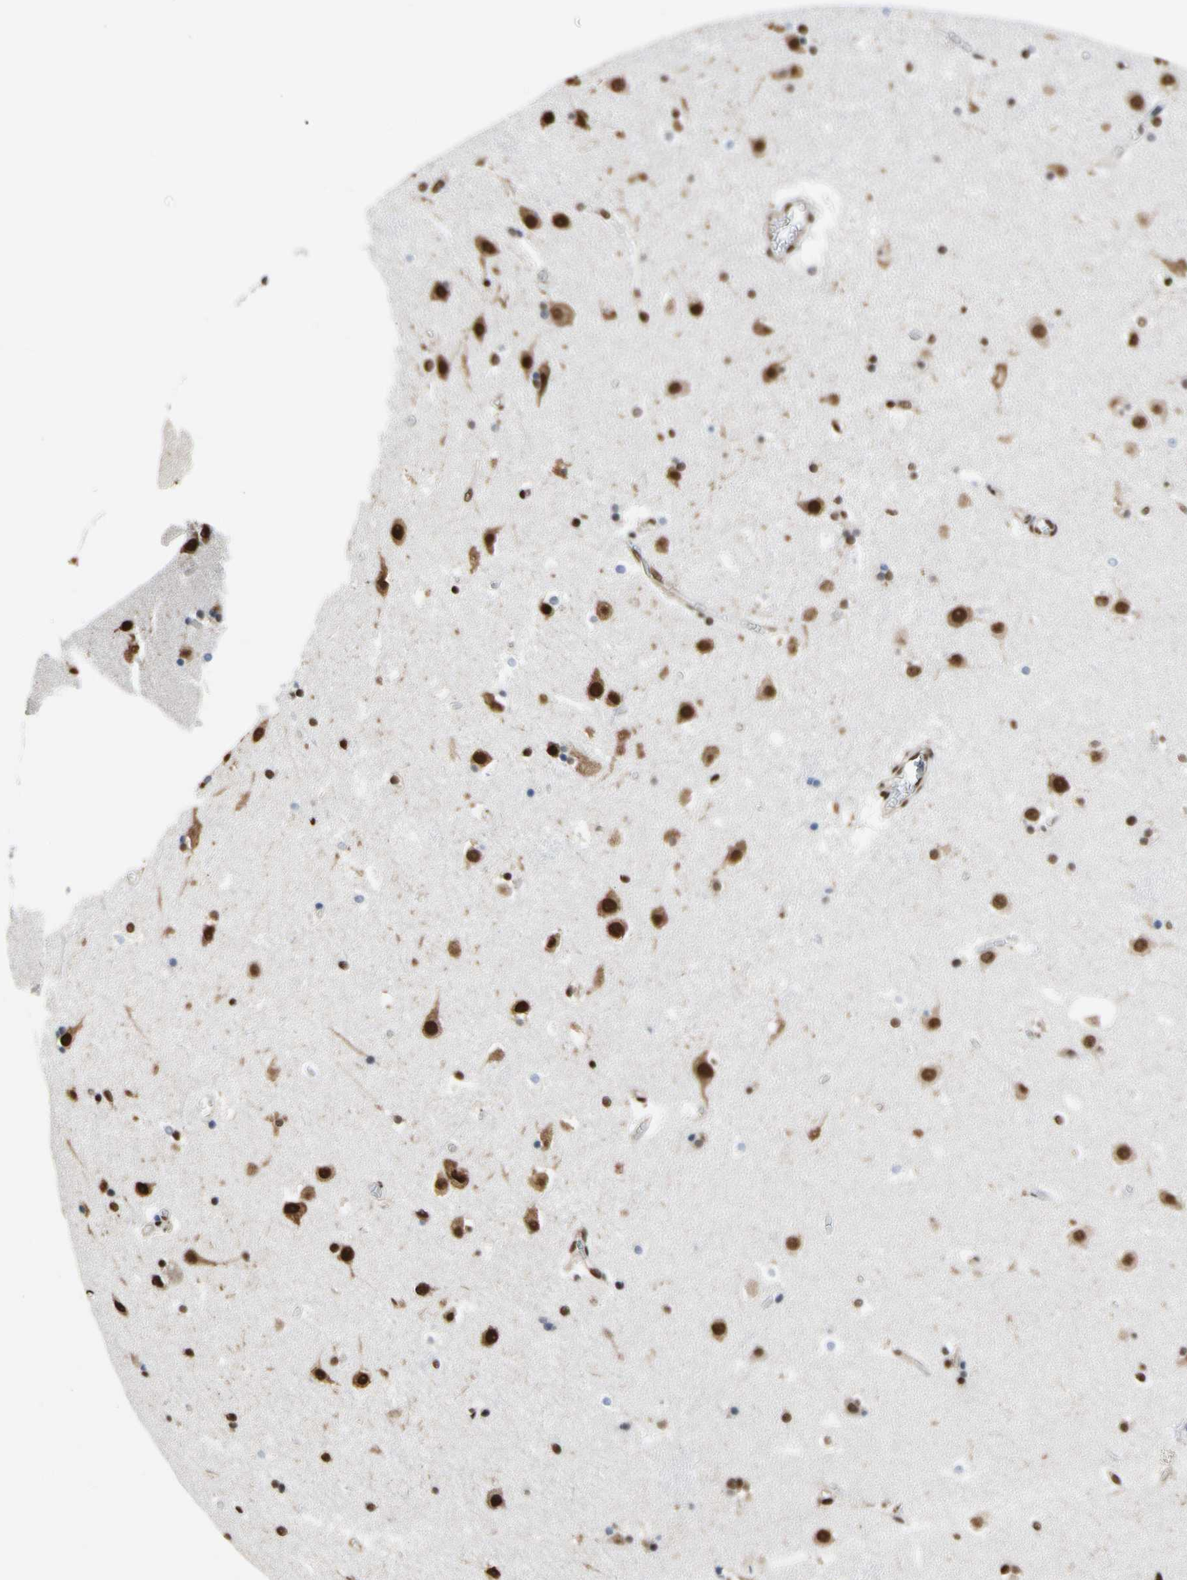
{"staining": {"intensity": "strong", "quantity": ">75%", "location": "nuclear"}, "tissue": "caudate", "cell_type": "Glial cells", "image_type": "normal", "snomed": [{"axis": "morphology", "description": "Normal tissue, NOS"}, {"axis": "topography", "description": "Lateral ventricle wall"}], "caption": "A histopathology image showing strong nuclear positivity in approximately >75% of glial cells in unremarkable caudate, as visualized by brown immunohistochemical staining.", "gene": "HNRNPK", "patient": {"sex": "male", "age": 45}}